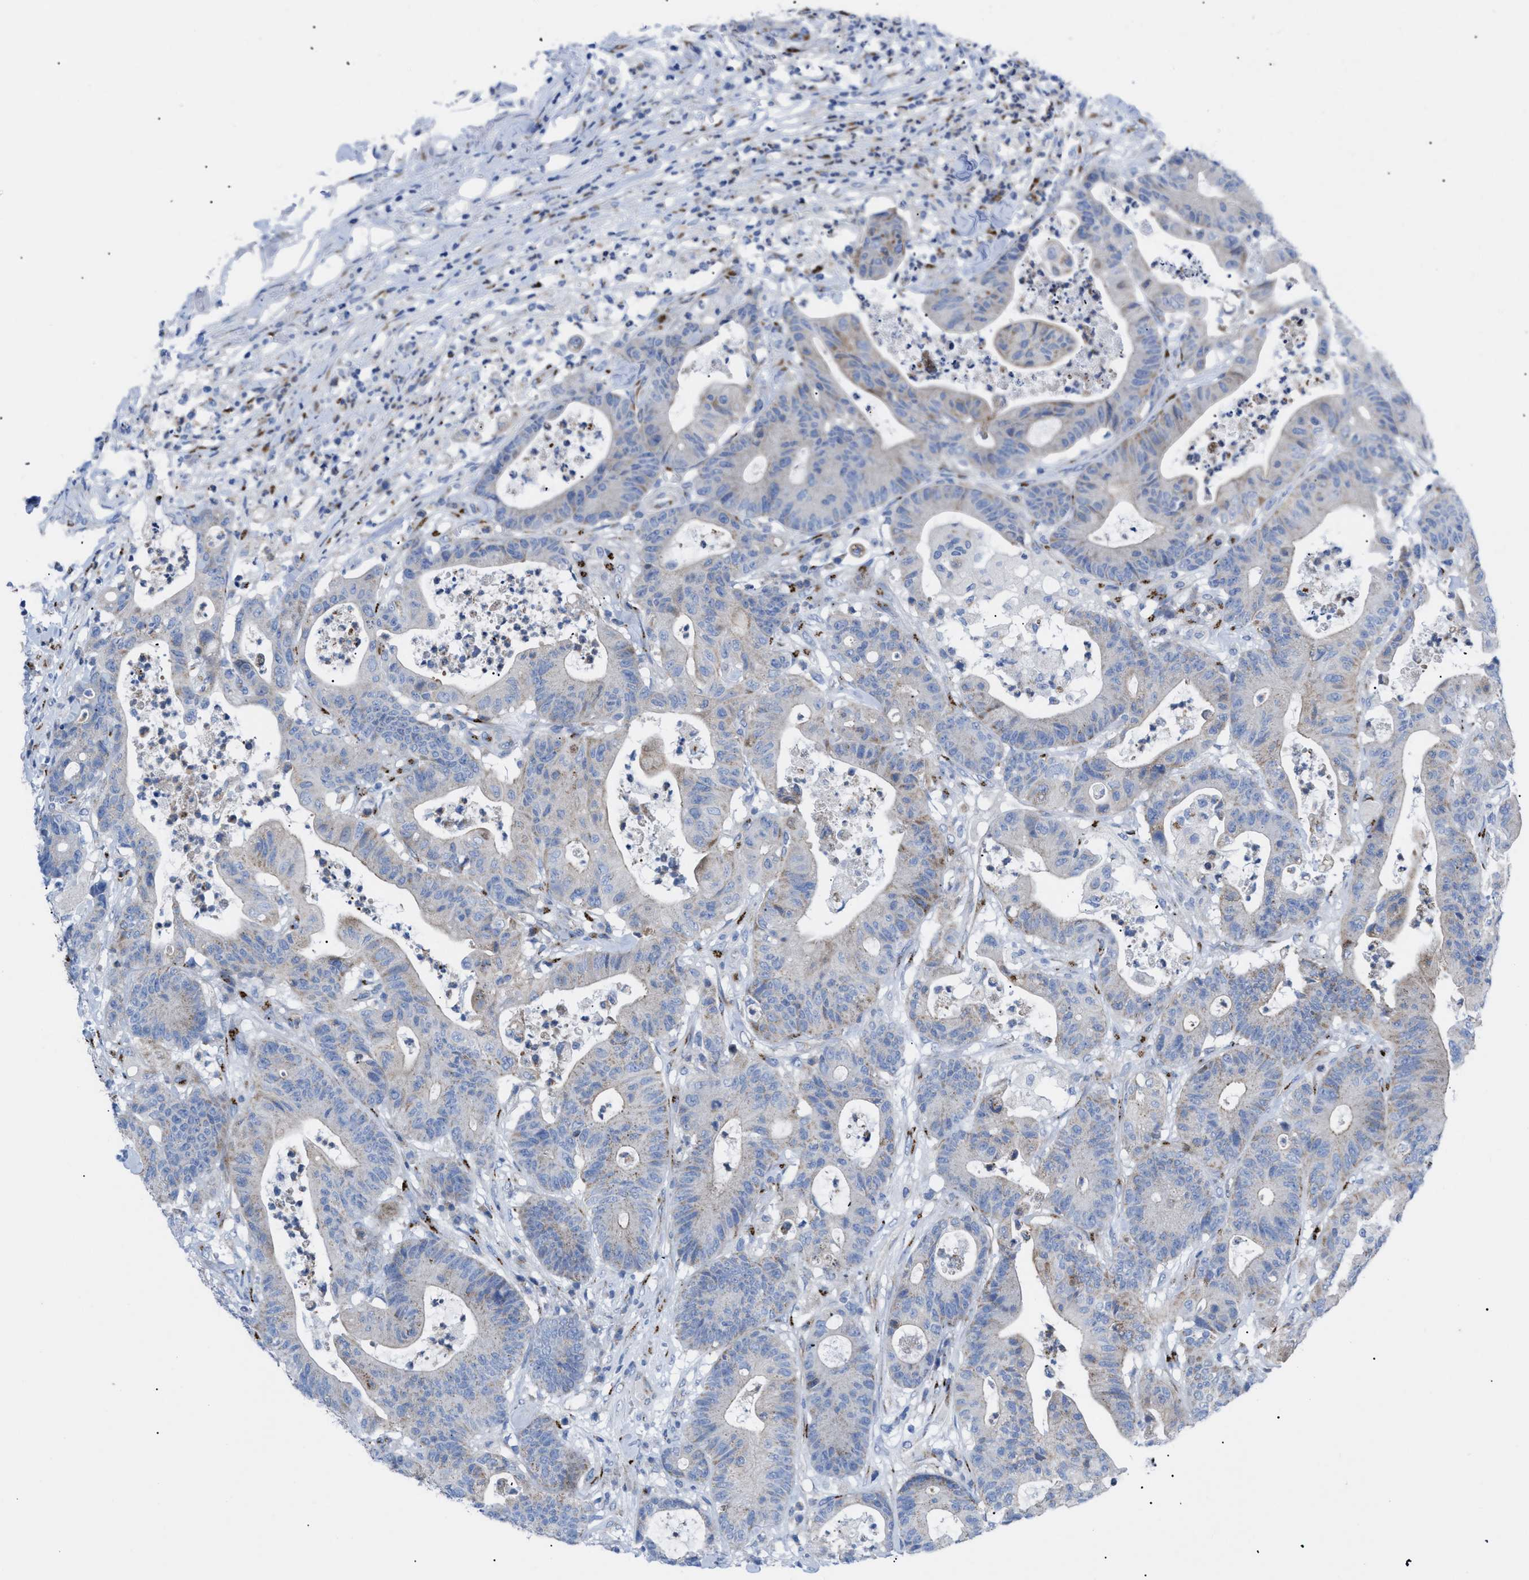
{"staining": {"intensity": "moderate", "quantity": "<25%", "location": "cytoplasmic/membranous"}, "tissue": "colorectal cancer", "cell_type": "Tumor cells", "image_type": "cancer", "snomed": [{"axis": "morphology", "description": "Adenocarcinoma, NOS"}, {"axis": "topography", "description": "Colon"}], "caption": "Immunohistochemical staining of colorectal cancer (adenocarcinoma) shows moderate cytoplasmic/membranous protein staining in about <25% of tumor cells. (Stains: DAB (3,3'-diaminobenzidine) in brown, nuclei in blue, Microscopy: brightfield microscopy at high magnification).", "gene": "TMEM17", "patient": {"sex": "female", "age": 84}}